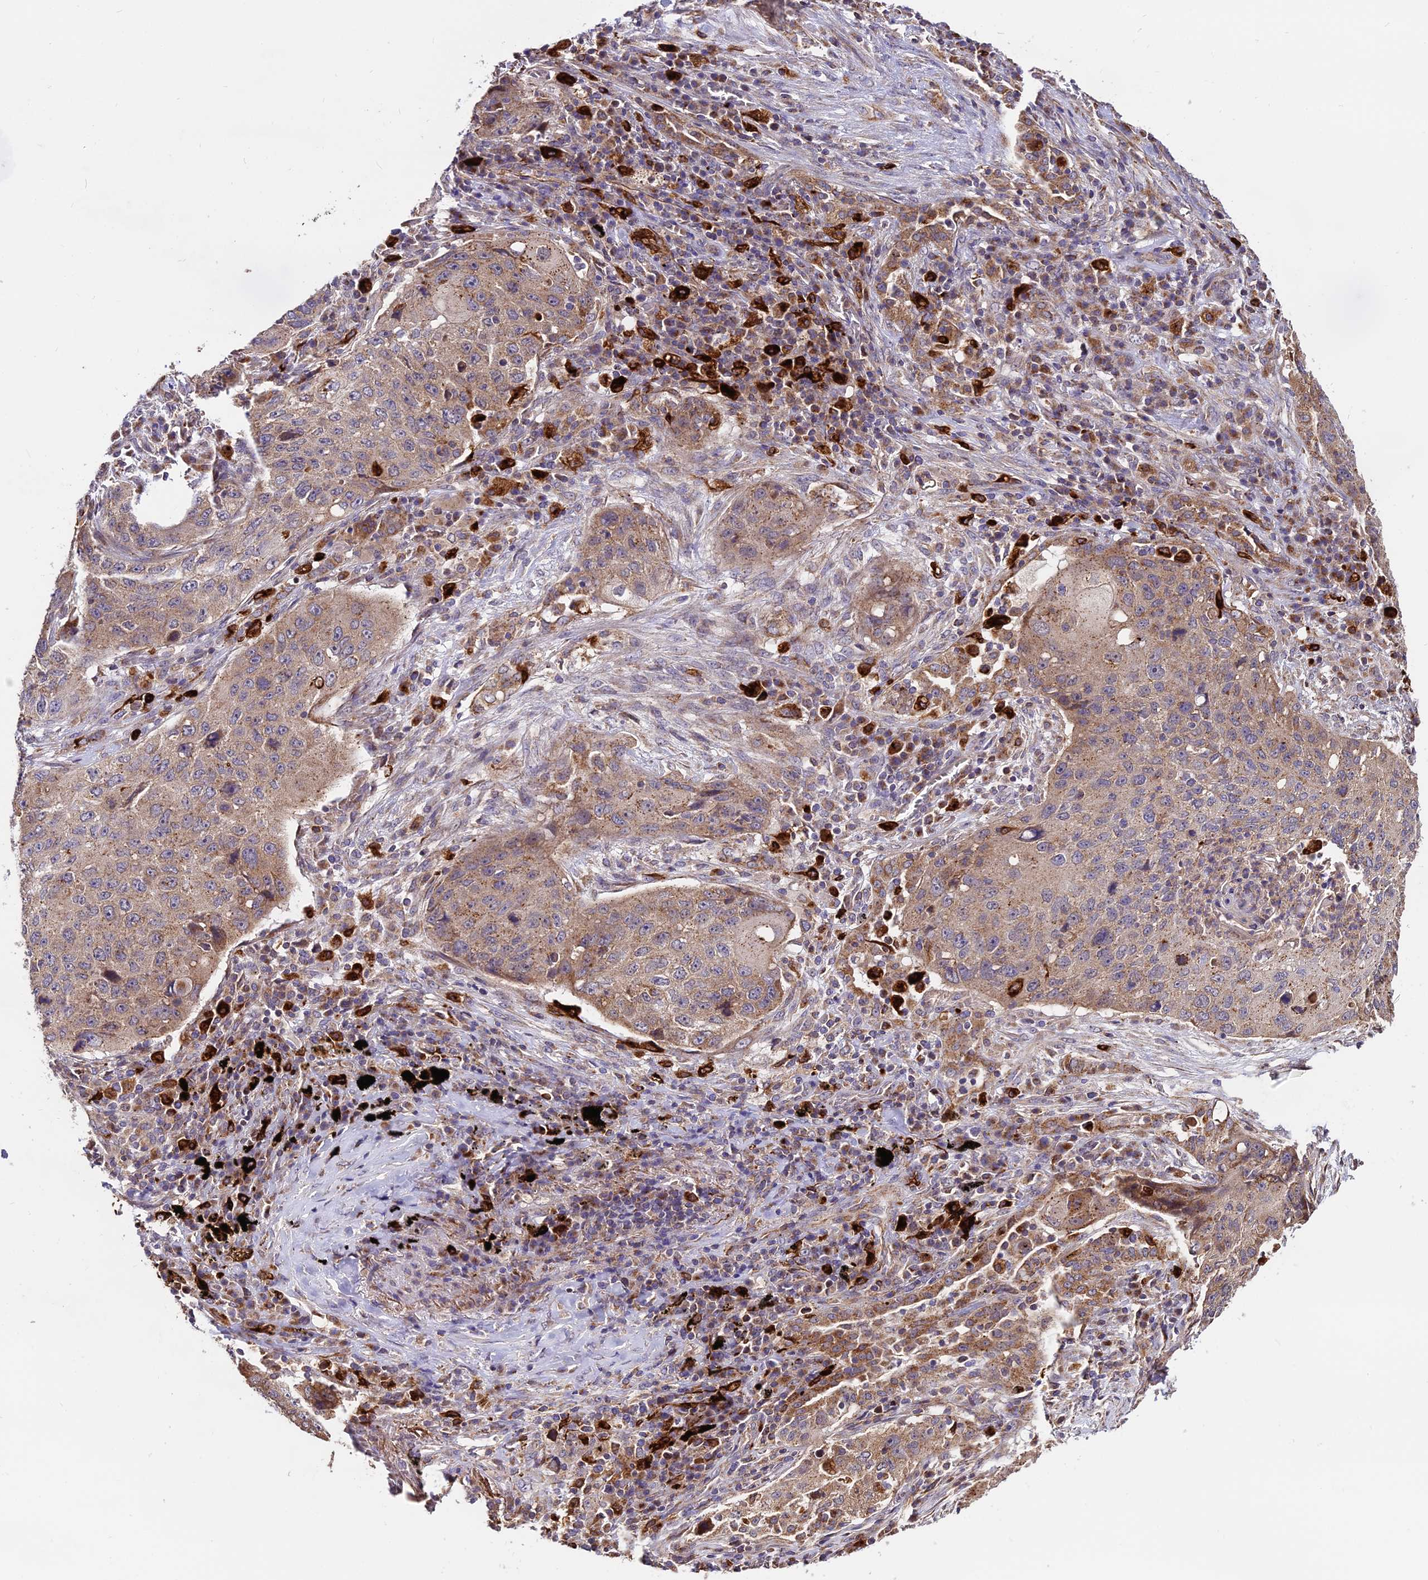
{"staining": {"intensity": "moderate", "quantity": ">75%", "location": "cytoplasmic/membranous"}, "tissue": "lung cancer", "cell_type": "Tumor cells", "image_type": "cancer", "snomed": [{"axis": "morphology", "description": "Squamous cell carcinoma, NOS"}, {"axis": "topography", "description": "Lung"}], "caption": "High-power microscopy captured an IHC histopathology image of lung cancer, revealing moderate cytoplasmic/membranous positivity in approximately >75% of tumor cells.", "gene": "PEX19", "patient": {"sex": "female", "age": 63}}